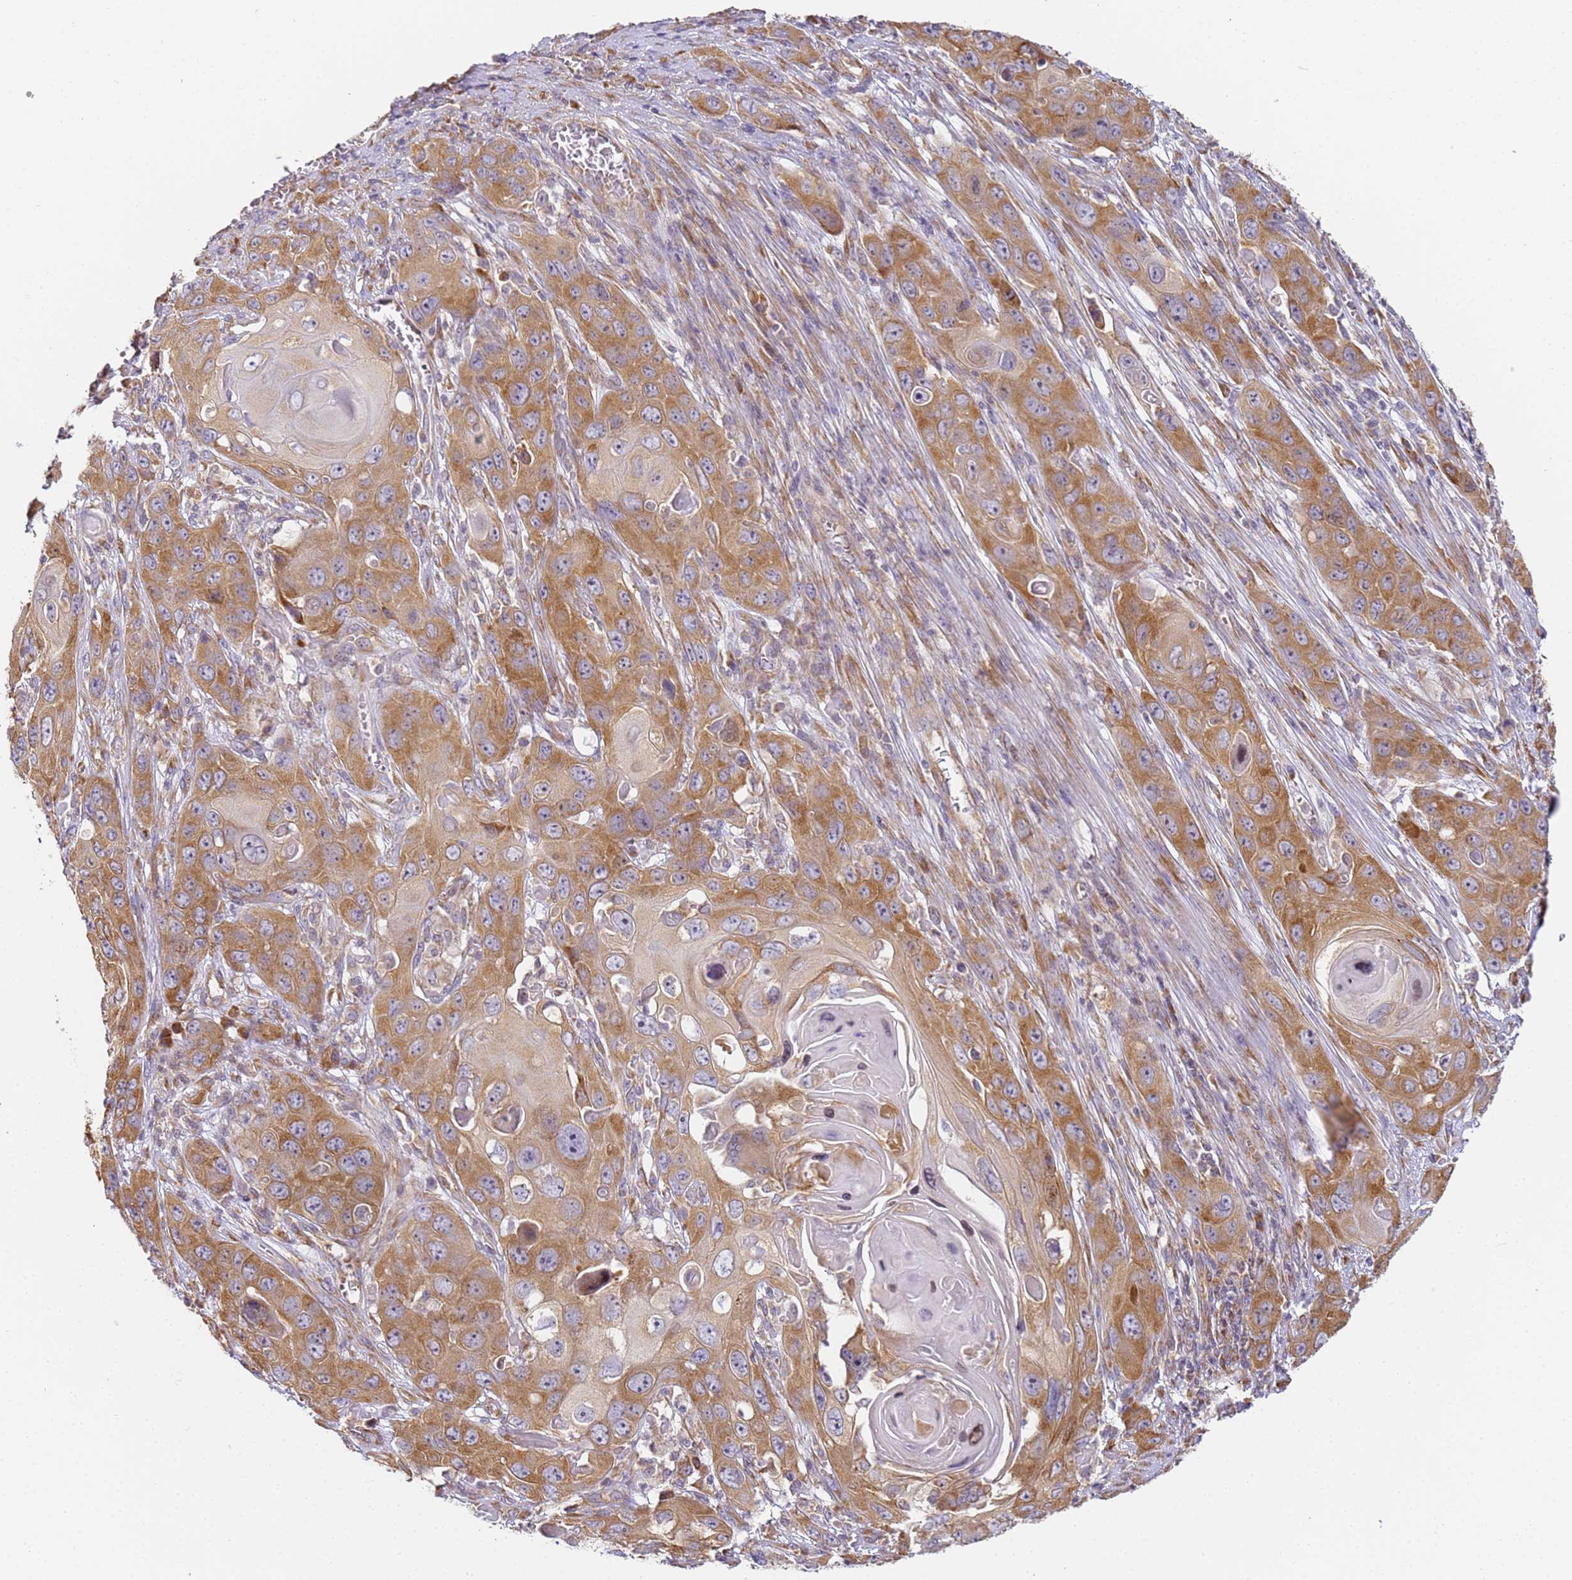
{"staining": {"intensity": "strong", "quantity": ">75%", "location": "cytoplasmic/membranous"}, "tissue": "skin cancer", "cell_type": "Tumor cells", "image_type": "cancer", "snomed": [{"axis": "morphology", "description": "Squamous cell carcinoma, NOS"}, {"axis": "topography", "description": "Skin"}], "caption": "Immunohistochemical staining of skin cancer (squamous cell carcinoma) exhibits high levels of strong cytoplasmic/membranous expression in about >75% of tumor cells.", "gene": "RPL13A", "patient": {"sex": "male", "age": 55}}